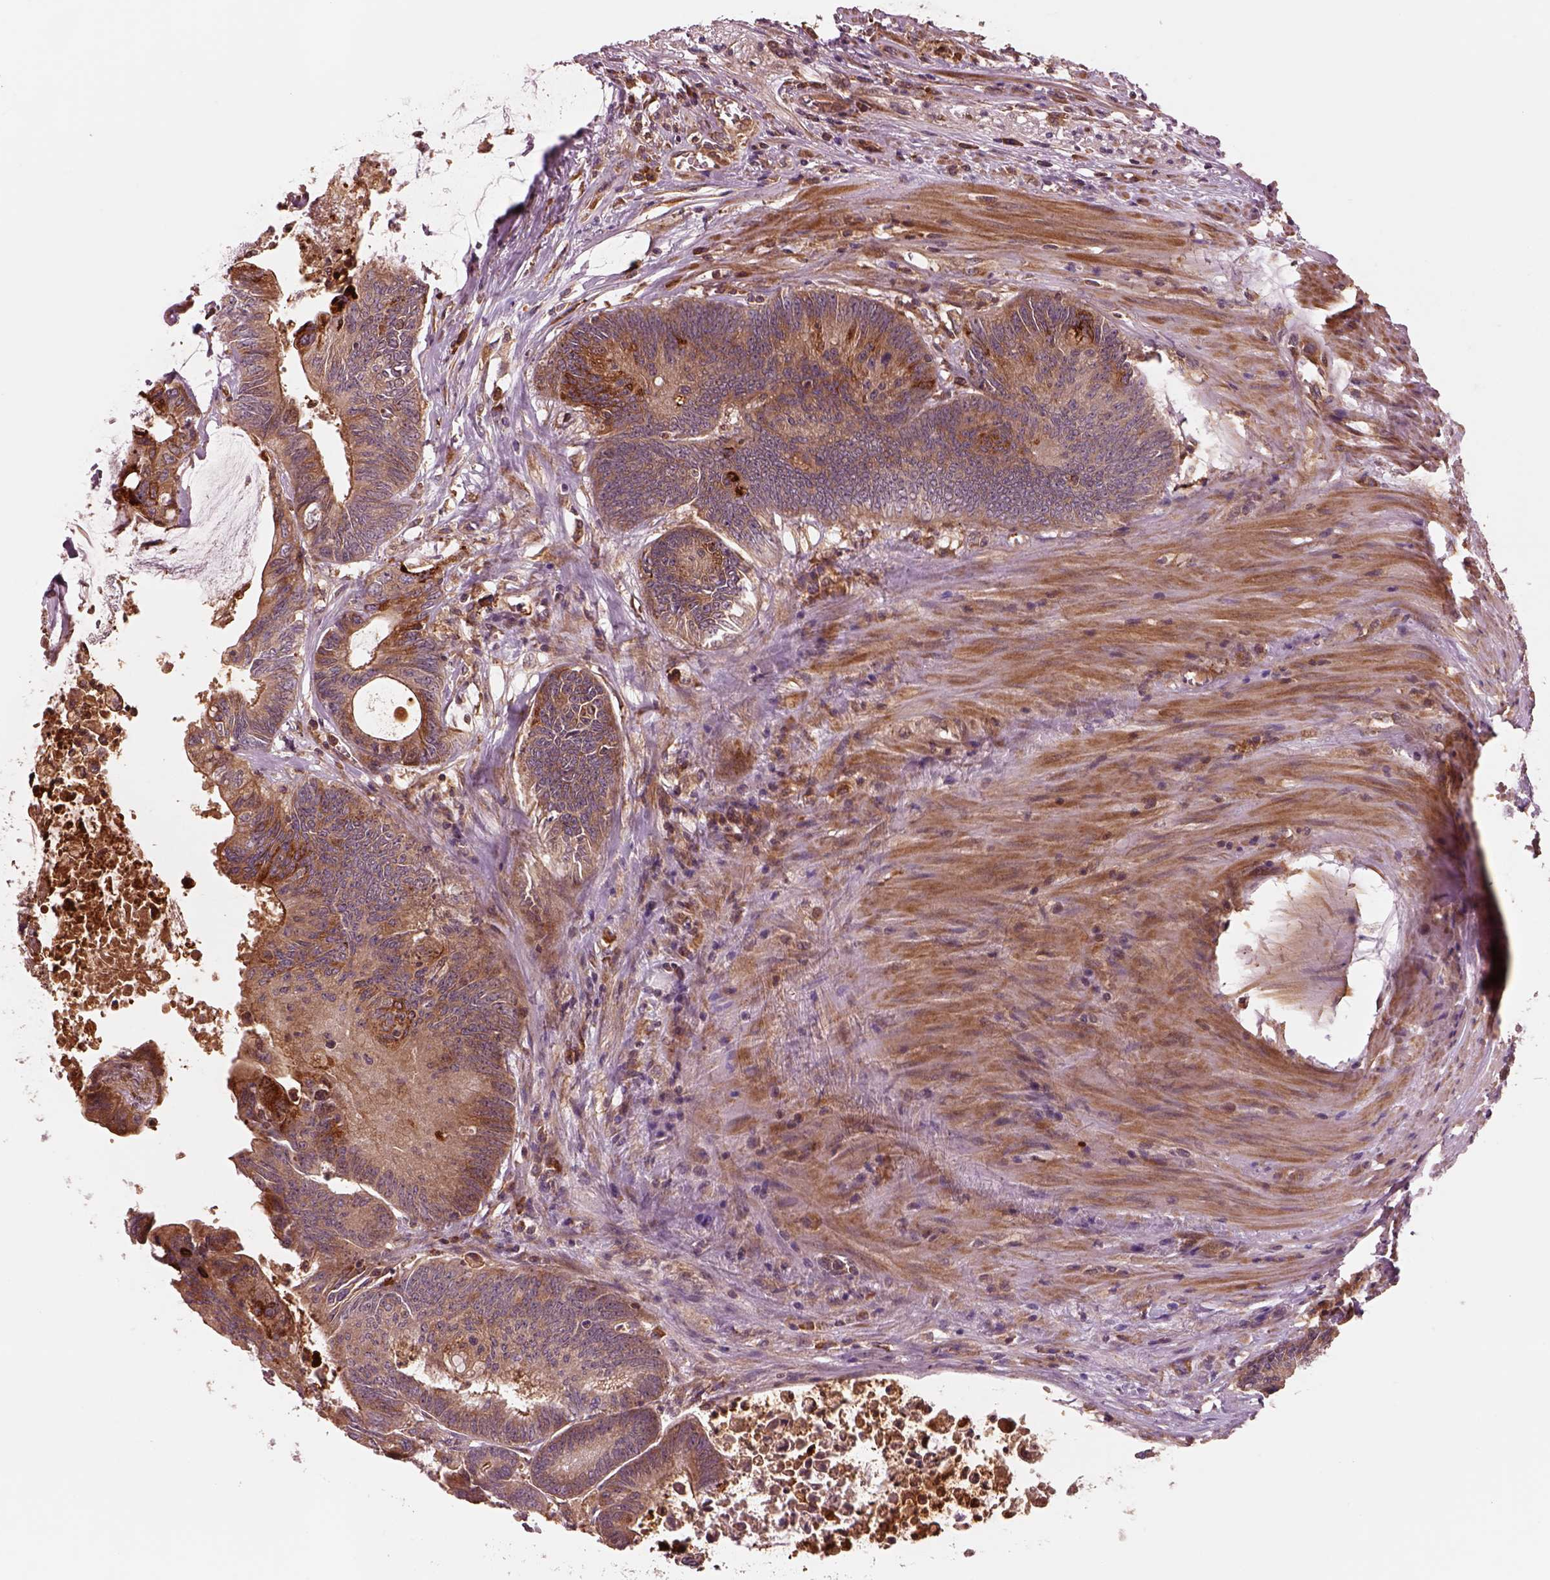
{"staining": {"intensity": "strong", "quantity": "<25%", "location": "cytoplasmic/membranous"}, "tissue": "colorectal cancer", "cell_type": "Tumor cells", "image_type": "cancer", "snomed": [{"axis": "morphology", "description": "Adenocarcinoma, NOS"}, {"axis": "topography", "description": "Rectum"}], "caption": "The image demonstrates immunohistochemical staining of adenocarcinoma (colorectal). There is strong cytoplasmic/membranous positivity is appreciated in about <25% of tumor cells.", "gene": "ASCC2", "patient": {"sex": "male", "age": 59}}